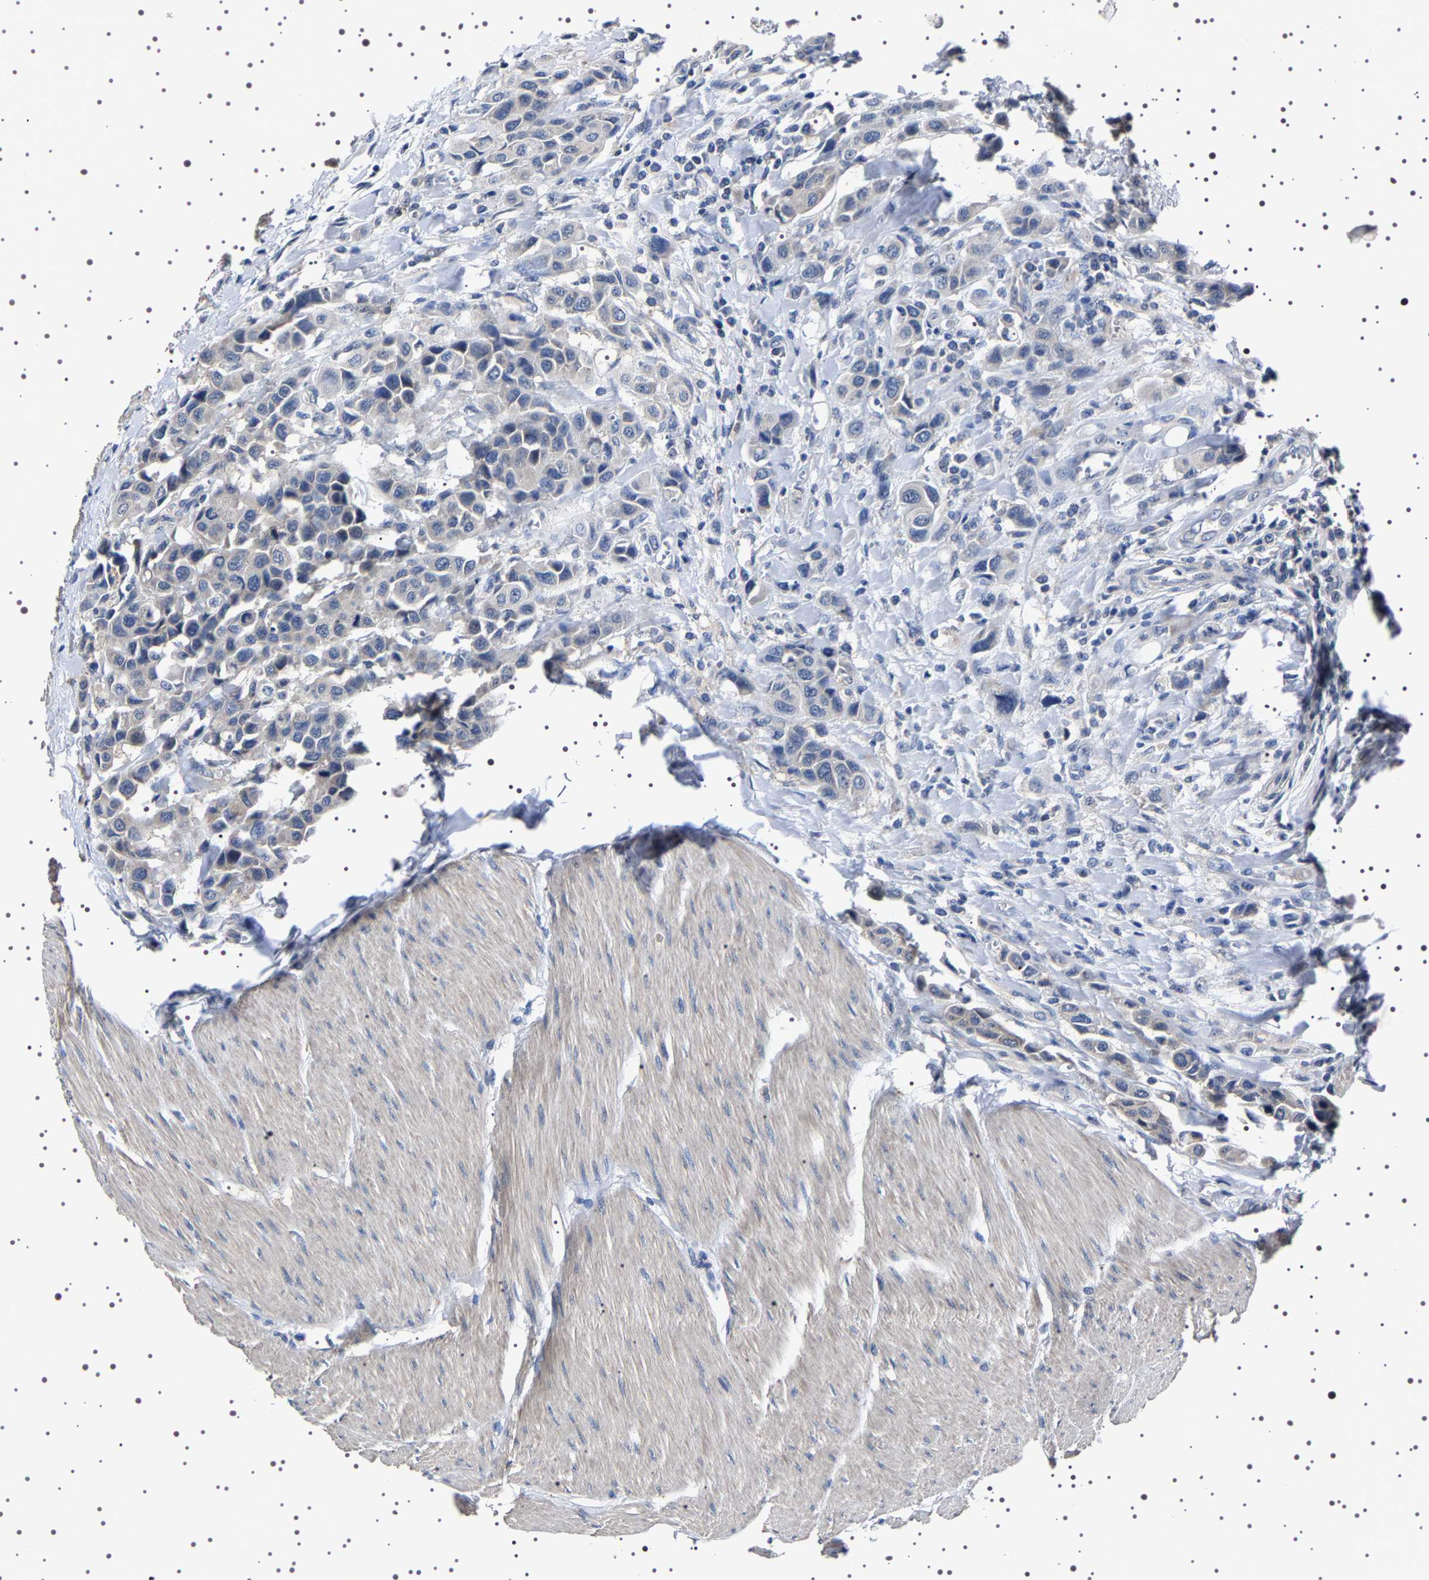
{"staining": {"intensity": "negative", "quantity": "none", "location": "none"}, "tissue": "urothelial cancer", "cell_type": "Tumor cells", "image_type": "cancer", "snomed": [{"axis": "morphology", "description": "Urothelial carcinoma, High grade"}, {"axis": "topography", "description": "Urinary bladder"}], "caption": "Histopathology image shows no significant protein staining in tumor cells of urothelial cancer.", "gene": "TARBP1", "patient": {"sex": "male", "age": 50}}